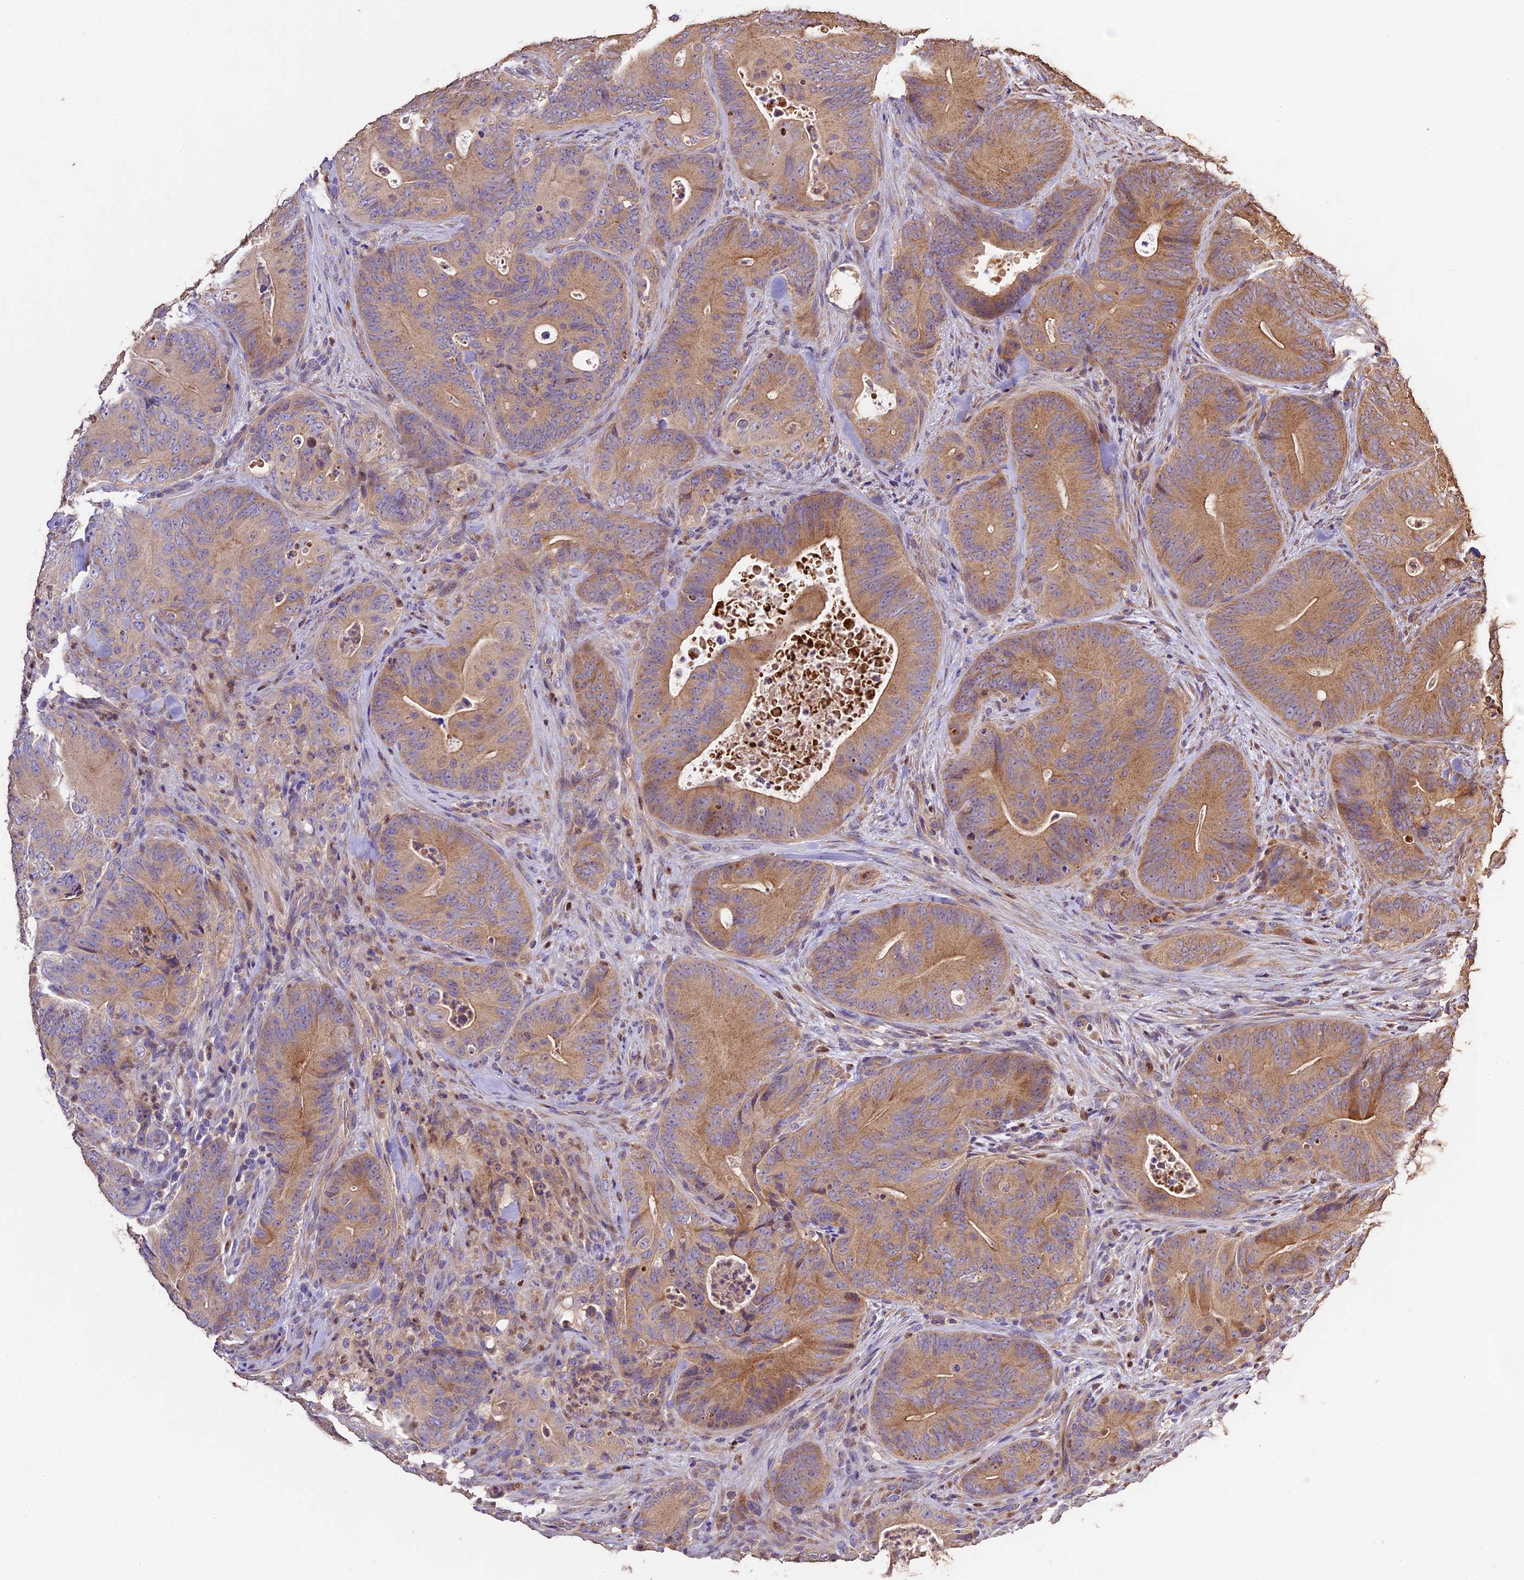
{"staining": {"intensity": "moderate", "quantity": ">75%", "location": "cytoplasmic/membranous"}, "tissue": "colorectal cancer", "cell_type": "Tumor cells", "image_type": "cancer", "snomed": [{"axis": "morphology", "description": "Normal tissue, NOS"}, {"axis": "topography", "description": "Colon"}], "caption": "The photomicrograph reveals staining of colorectal cancer, revealing moderate cytoplasmic/membranous protein expression (brown color) within tumor cells.", "gene": "CRLF1", "patient": {"sex": "female", "age": 82}}